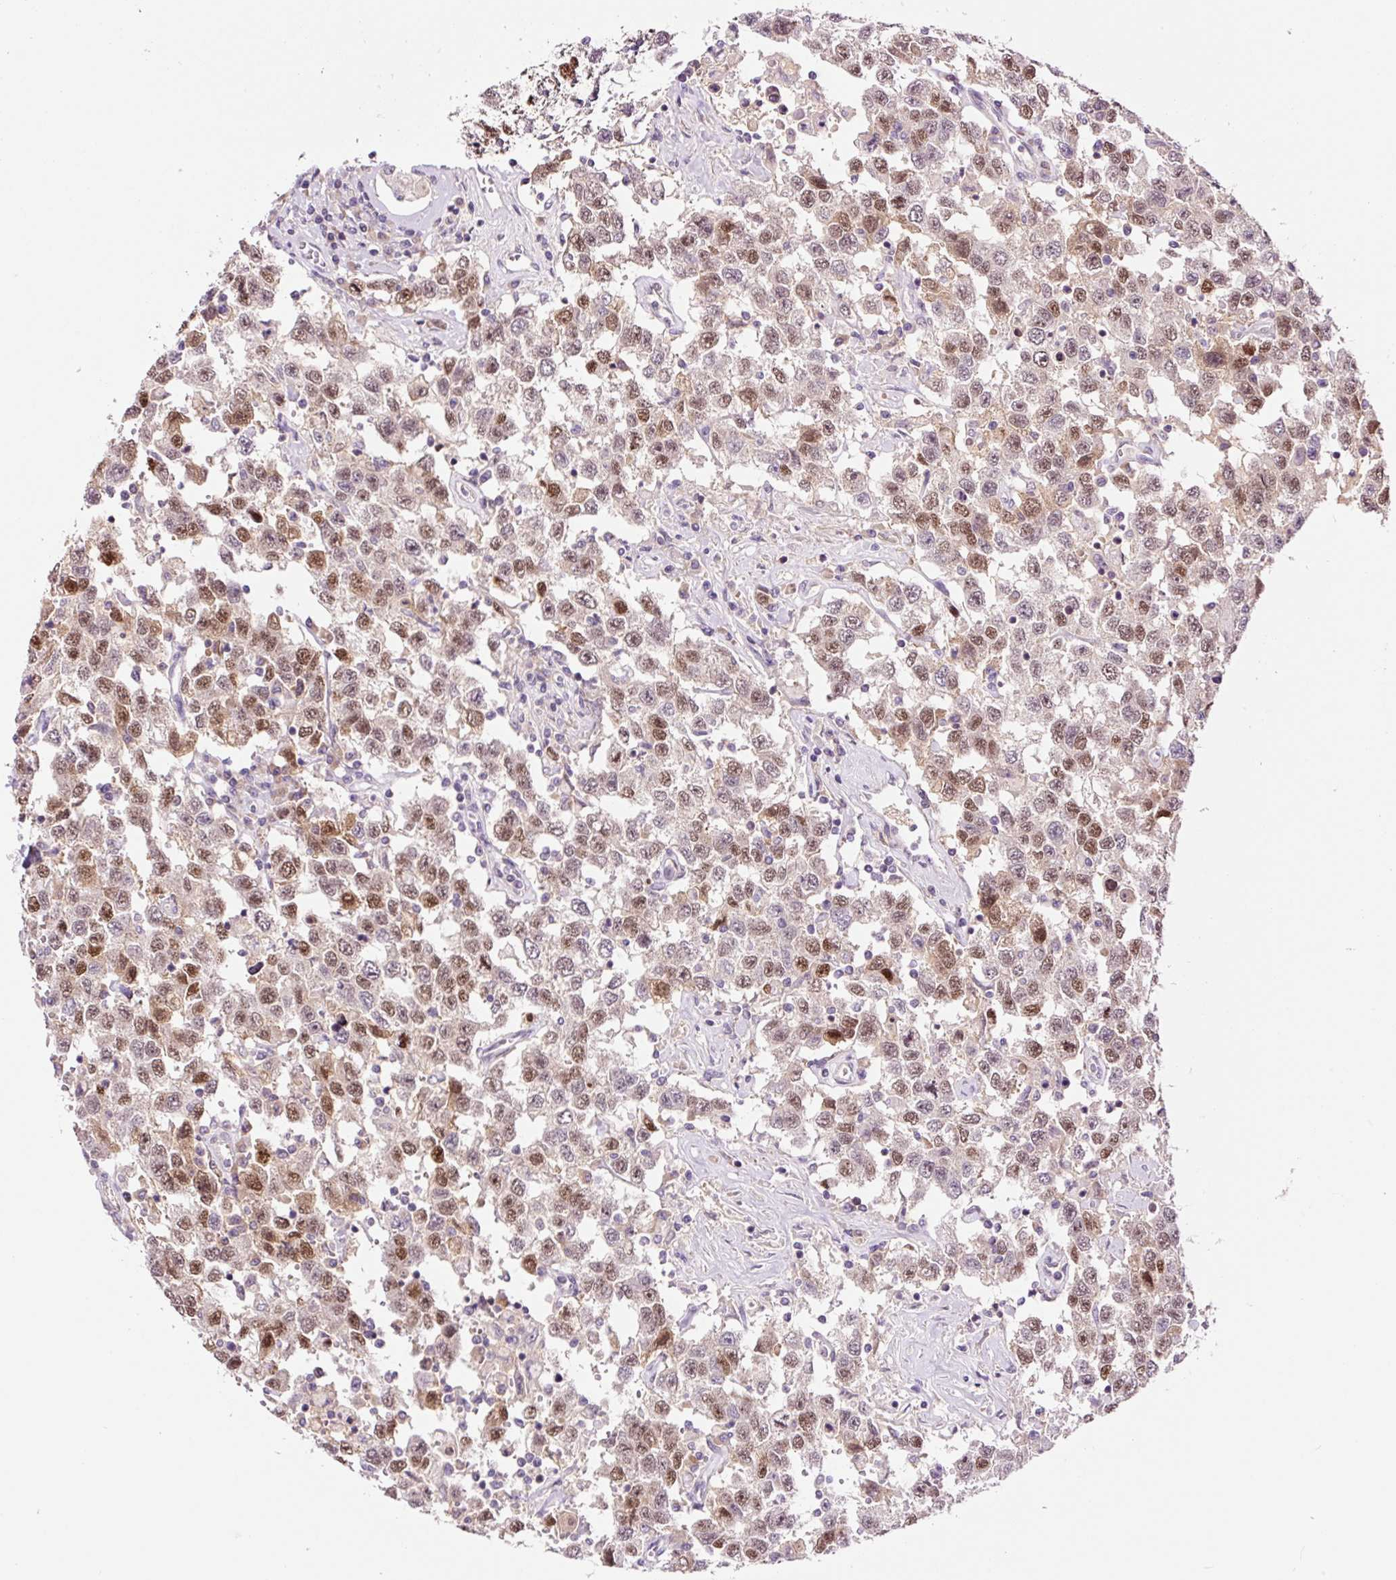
{"staining": {"intensity": "moderate", "quantity": ">75%", "location": "nuclear"}, "tissue": "testis cancer", "cell_type": "Tumor cells", "image_type": "cancer", "snomed": [{"axis": "morphology", "description": "Seminoma, NOS"}, {"axis": "topography", "description": "Testis"}], "caption": "This is a photomicrograph of immunohistochemistry (IHC) staining of testis seminoma, which shows moderate expression in the nuclear of tumor cells.", "gene": "DPPA4", "patient": {"sex": "male", "age": 41}}